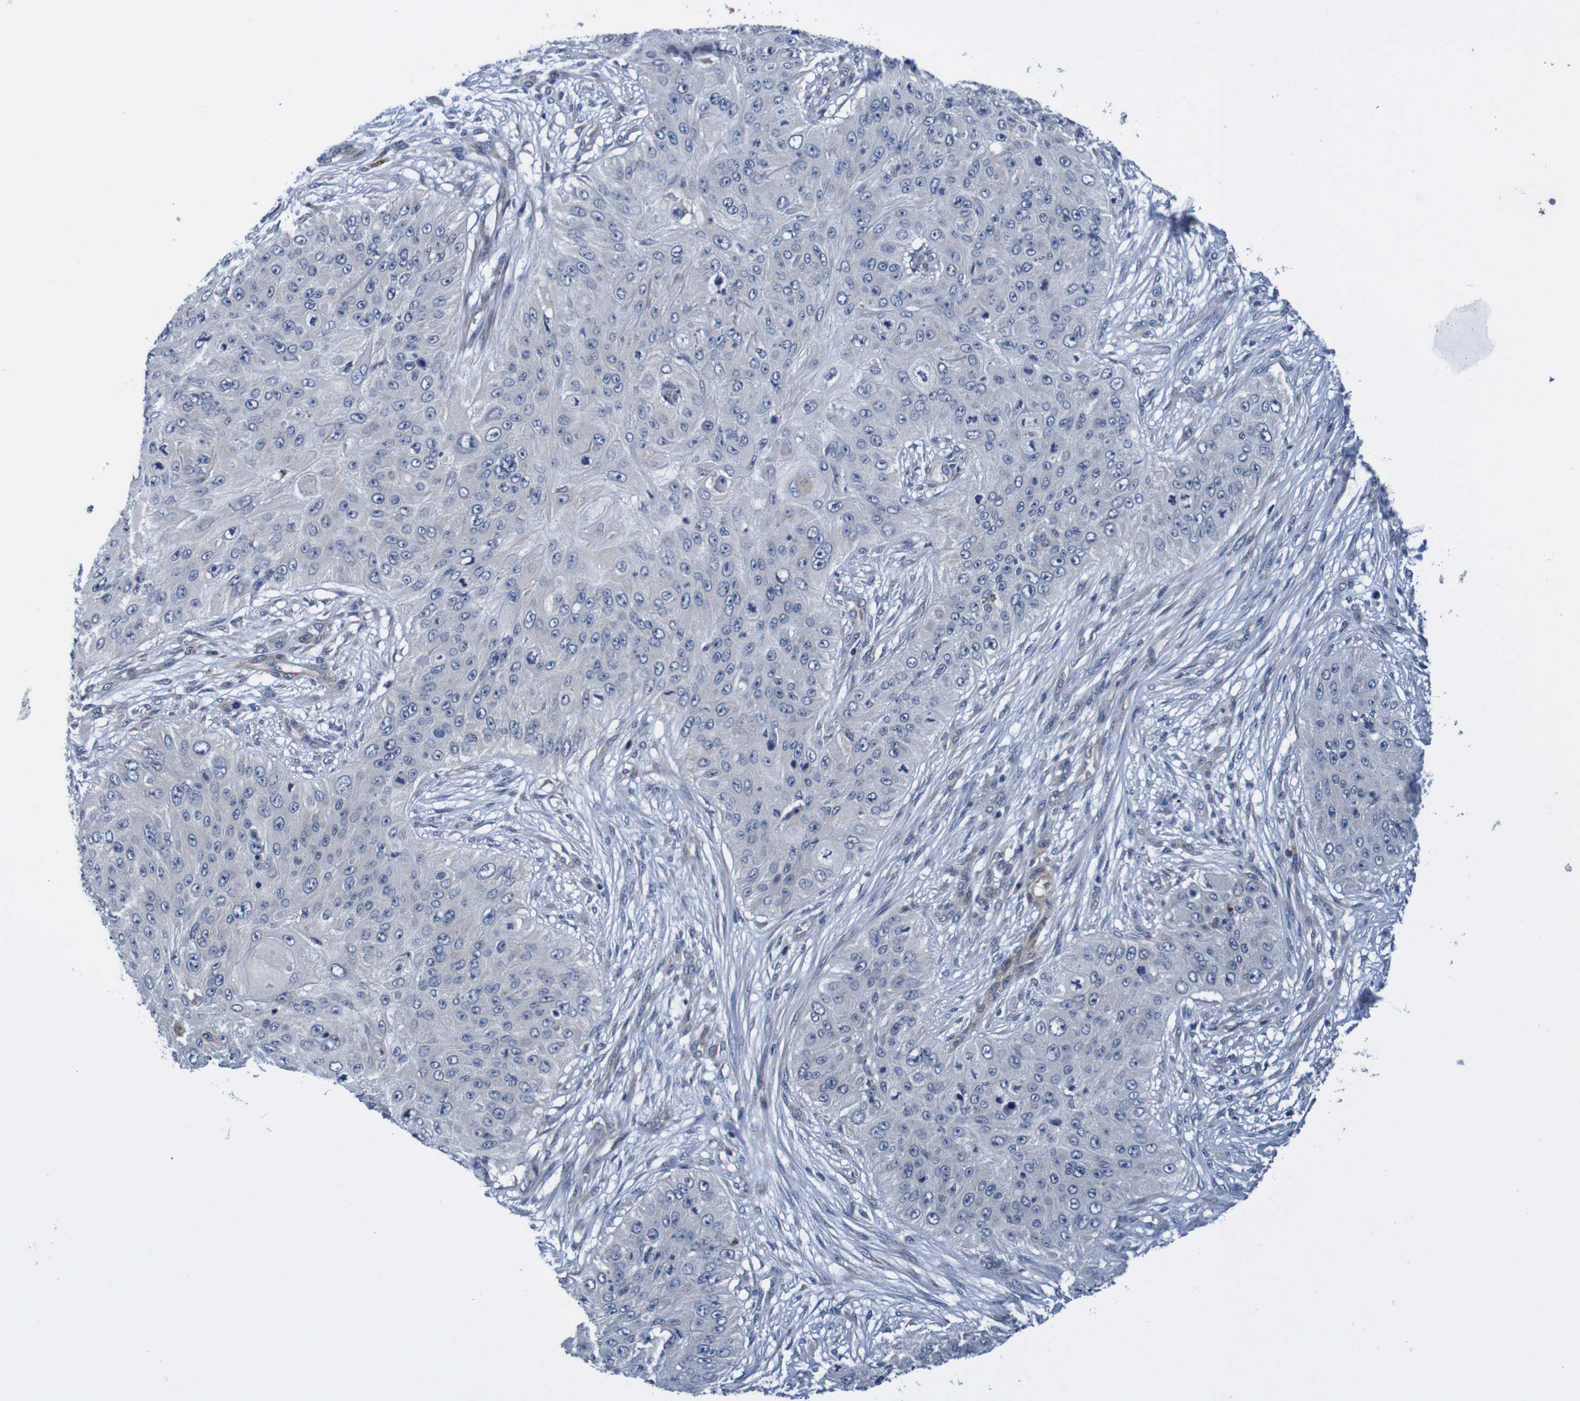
{"staining": {"intensity": "negative", "quantity": "none", "location": "none"}, "tissue": "skin cancer", "cell_type": "Tumor cells", "image_type": "cancer", "snomed": [{"axis": "morphology", "description": "Squamous cell carcinoma, NOS"}, {"axis": "topography", "description": "Skin"}], "caption": "Tumor cells are negative for protein expression in human skin cancer. (Brightfield microscopy of DAB (3,3'-diaminobenzidine) IHC at high magnification).", "gene": "CPED1", "patient": {"sex": "female", "age": 80}}